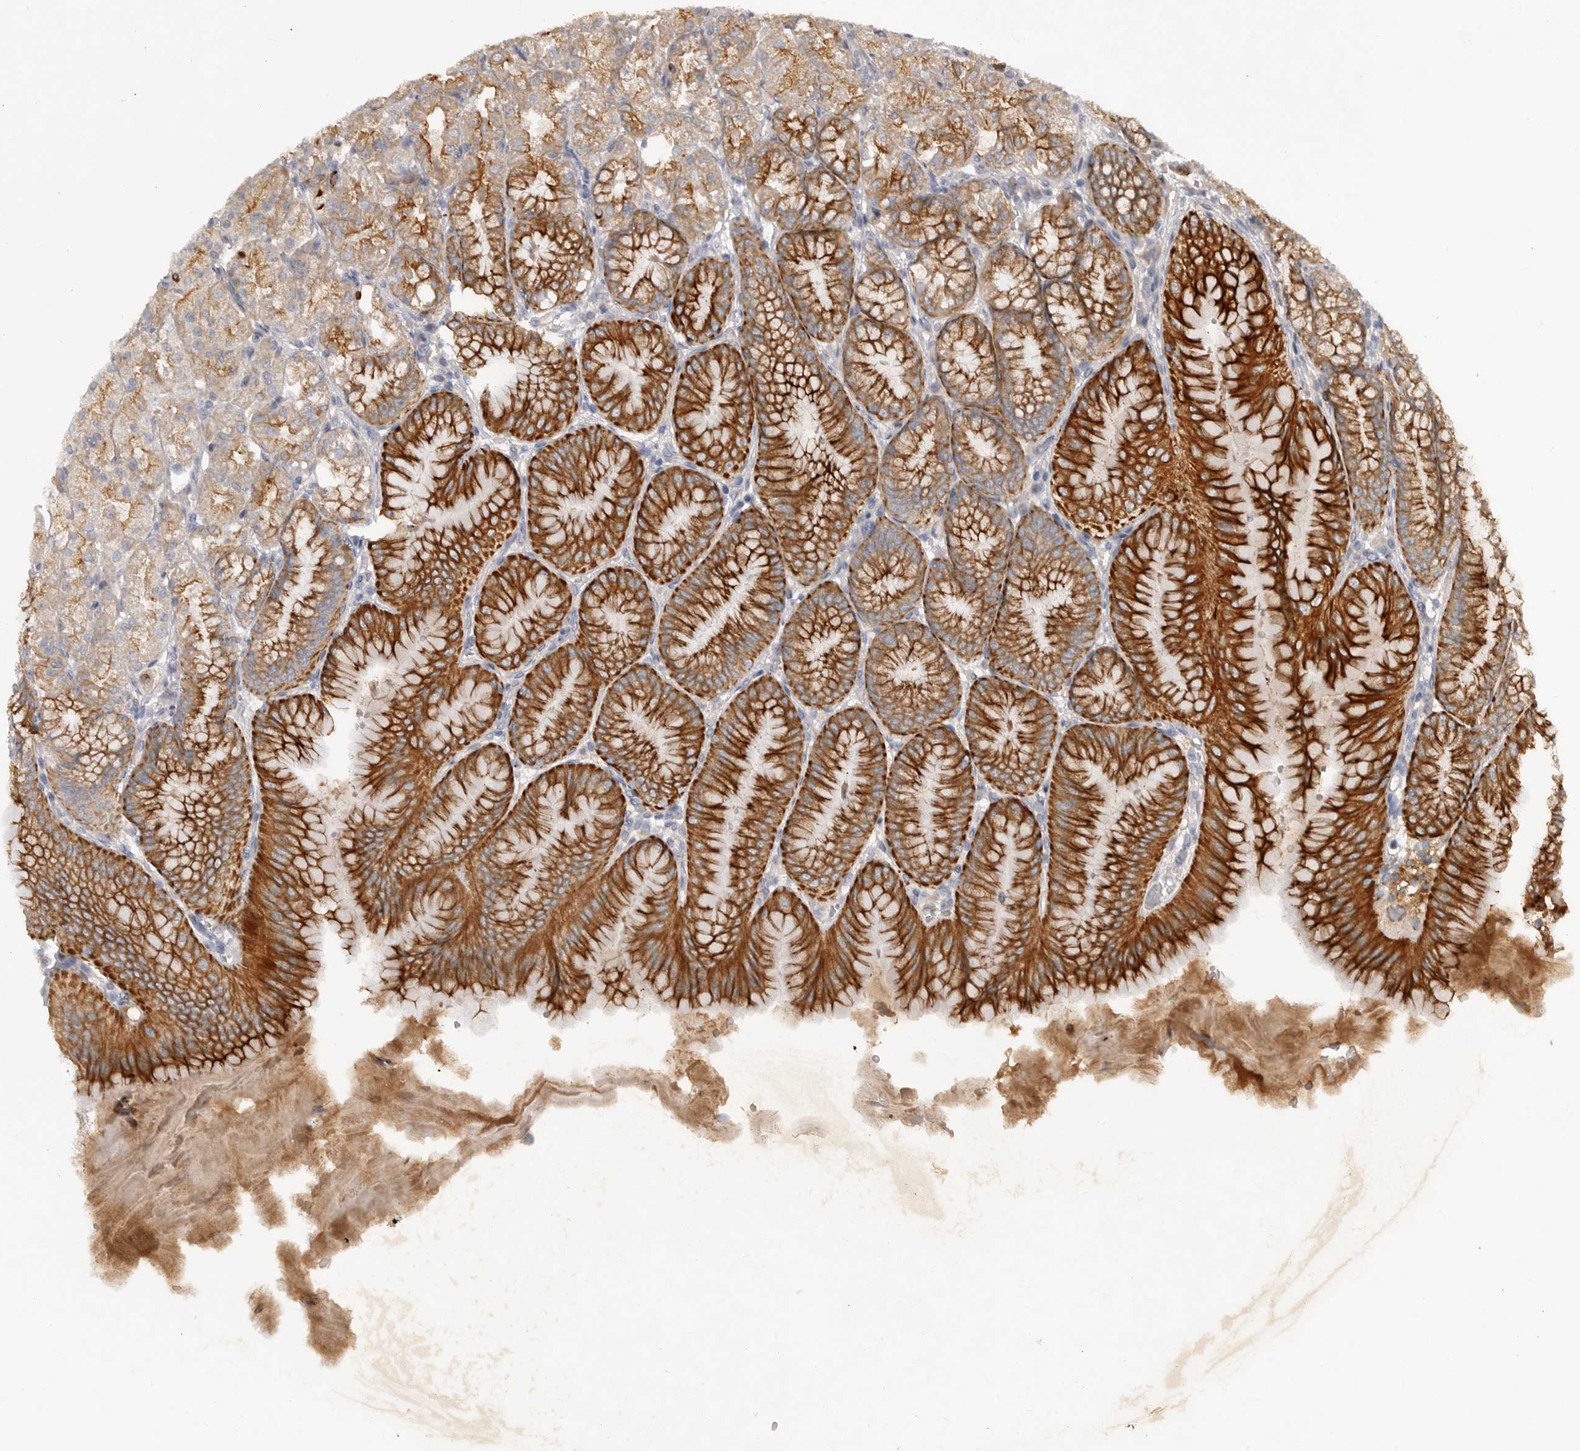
{"staining": {"intensity": "strong", "quantity": ">75%", "location": "cytoplasmic/membranous"}, "tissue": "stomach", "cell_type": "Glandular cells", "image_type": "normal", "snomed": [{"axis": "morphology", "description": "Normal tissue, NOS"}, {"axis": "topography", "description": "Stomach, lower"}], "caption": "This is an image of immunohistochemistry (IHC) staining of benign stomach, which shows strong positivity in the cytoplasmic/membranous of glandular cells.", "gene": "DHDDS", "patient": {"sex": "male", "age": 71}}